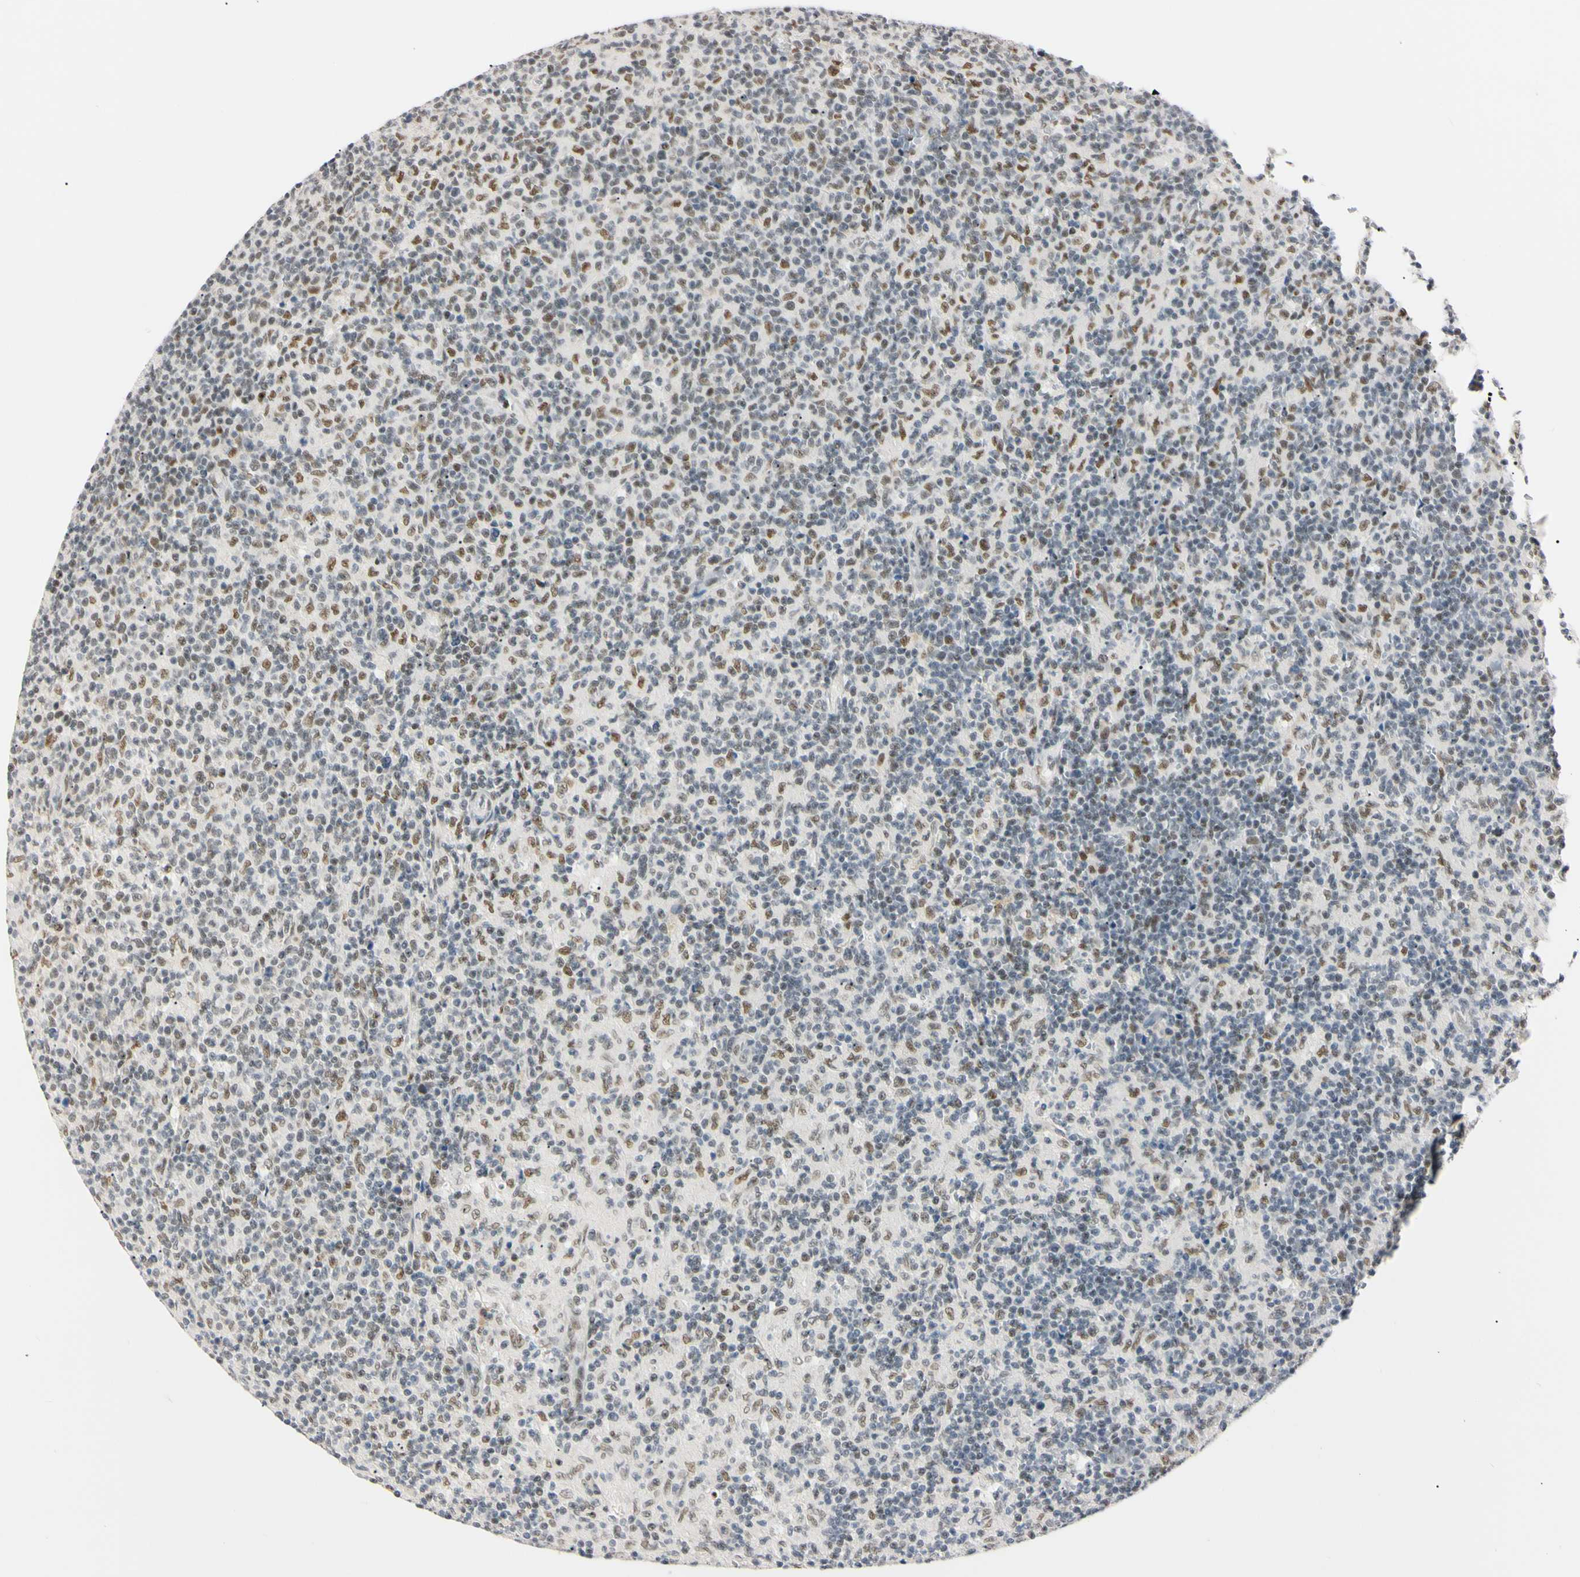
{"staining": {"intensity": "strong", "quantity": "<25%", "location": "nuclear"}, "tissue": "lymph node", "cell_type": "Germinal center cells", "image_type": "normal", "snomed": [{"axis": "morphology", "description": "Normal tissue, NOS"}, {"axis": "morphology", "description": "Inflammation, NOS"}, {"axis": "topography", "description": "Lymph node"}], "caption": "DAB (3,3'-diaminobenzidine) immunohistochemical staining of normal lymph node demonstrates strong nuclear protein positivity in about <25% of germinal center cells.", "gene": "ZNF134", "patient": {"sex": "male", "age": 55}}